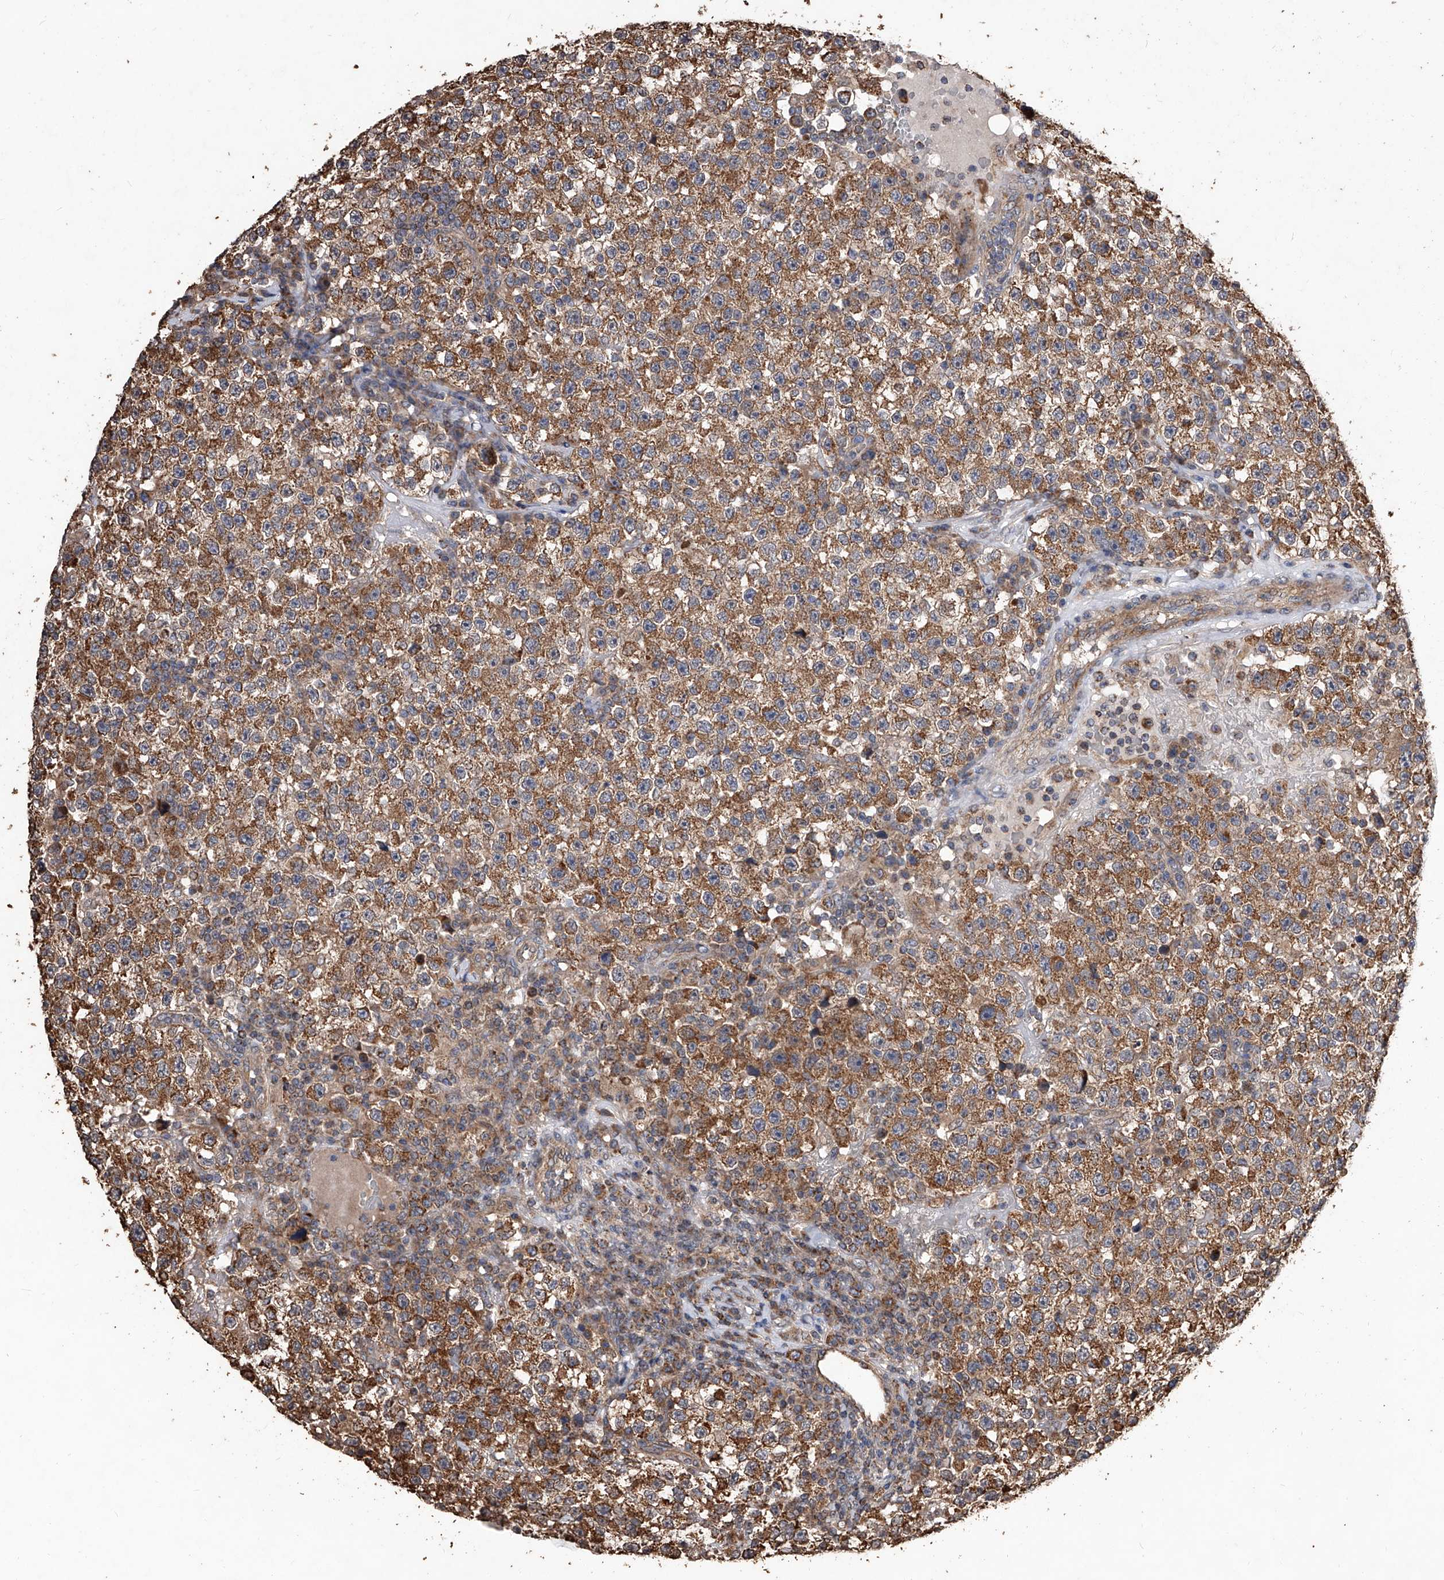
{"staining": {"intensity": "moderate", "quantity": ">75%", "location": "cytoplasmic/membranous"}, "tissue": "testis cancer", "cell_type": "Tumor cells", "image_type": "cancer", "snomed": [{"axis": "morphology", "description": "Seminoma, NOS"}, {"axis": "topography", "description": "Testis"}], "caption": "Human testis cancer (seminoma) stained with a brown dye demonstrates moderate cytoplasmic/membranous positive expression in about >75% of tumor cells.", "gene": "LTV1", "patient": {"sex": "male", "age": 22}}